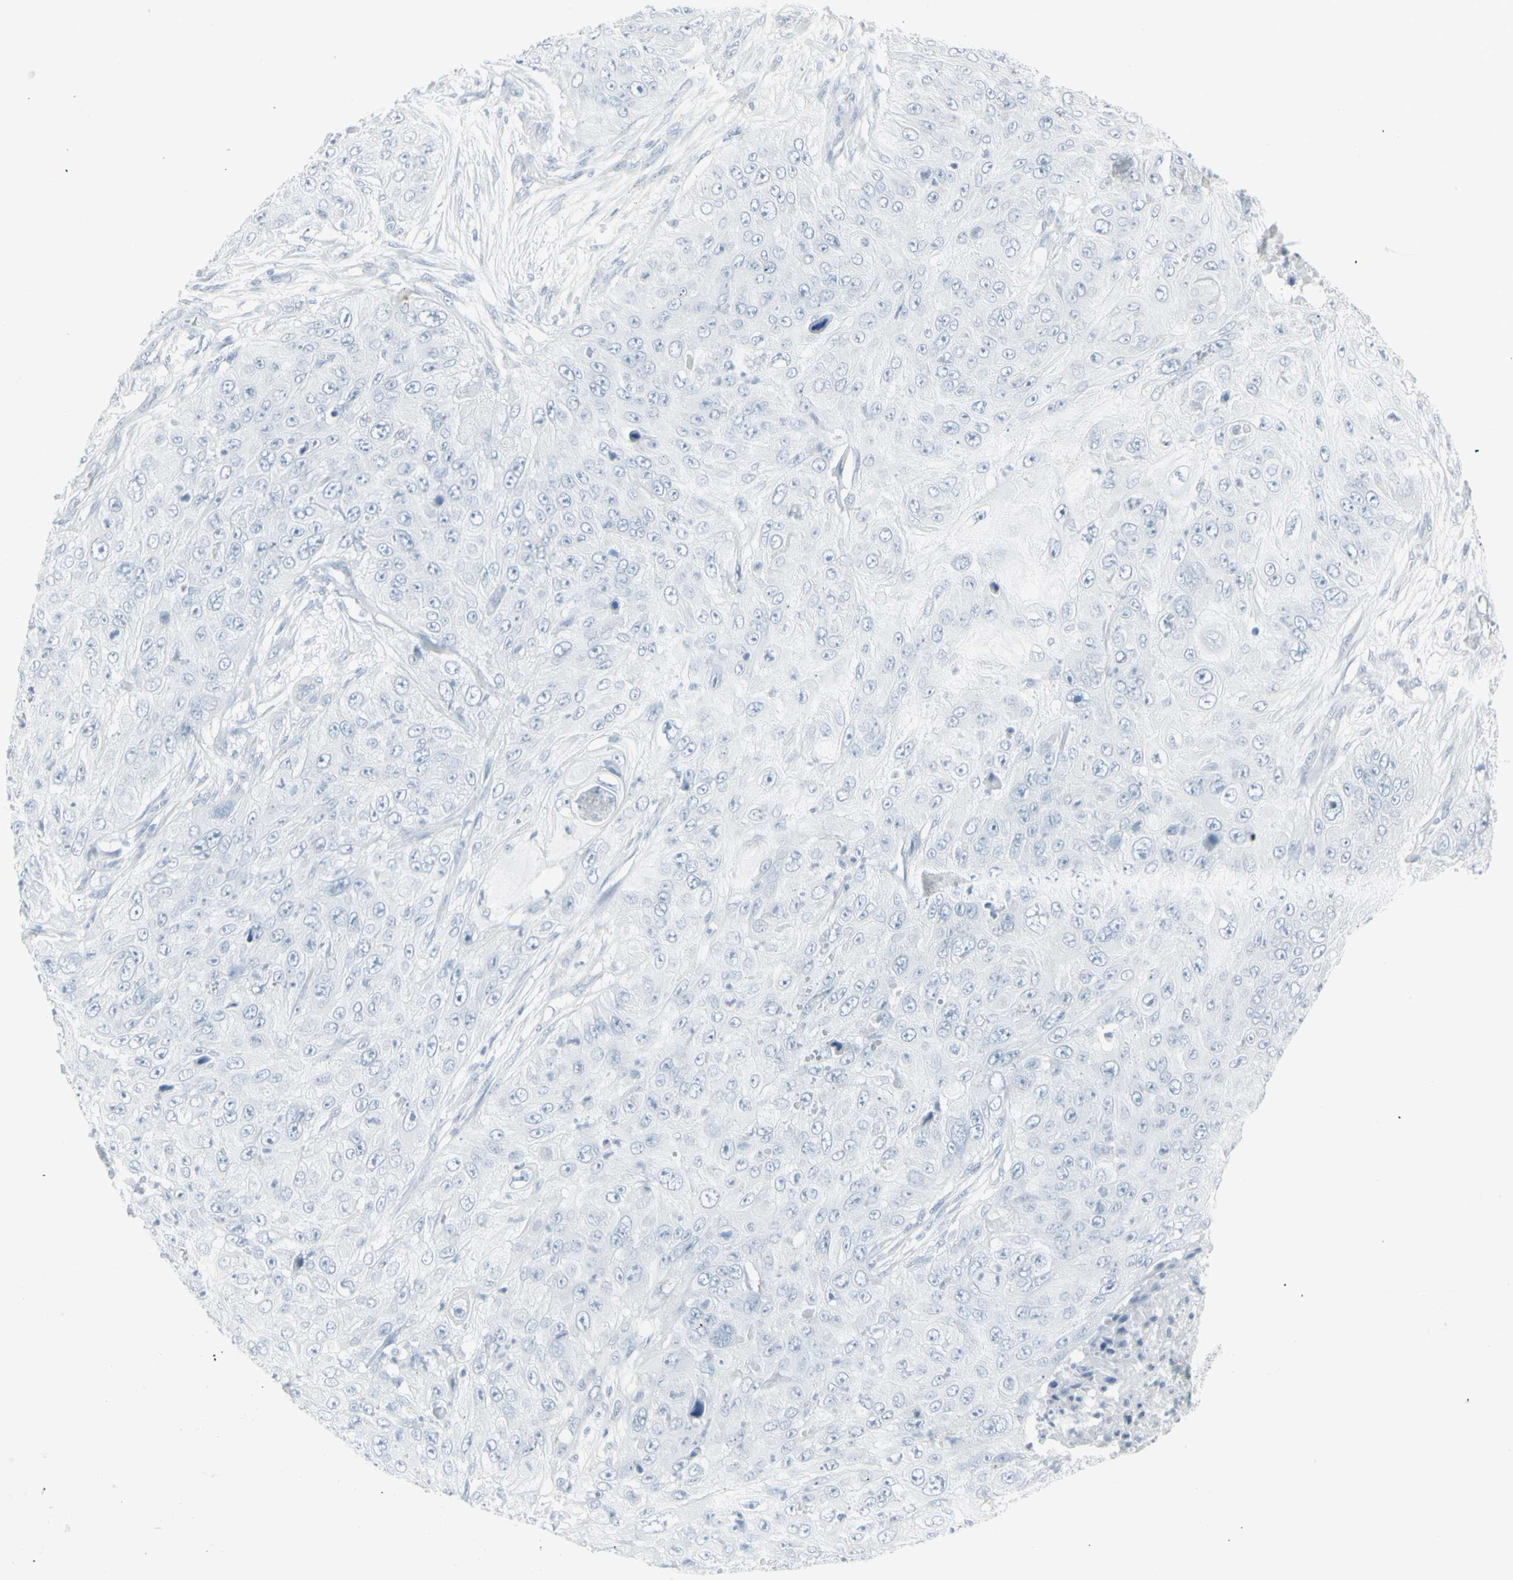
{"staining": {"intensity": "negative", "quantity": "none", "location": "none"}, "tissue": "skin cancer", "cell_type": "Tumor cells", "image_type": "cancer", "snomed": [{"axis": "morphology", "description": "Squamous cell carcinoma, NOS"}, {"axis": "topography", "description": "Skin"}], "caption": "Tumor cells are negative for protein expression in human skin cancer.", "gene": "YBX2", "patient": {"sex": "female", "age": 80}}